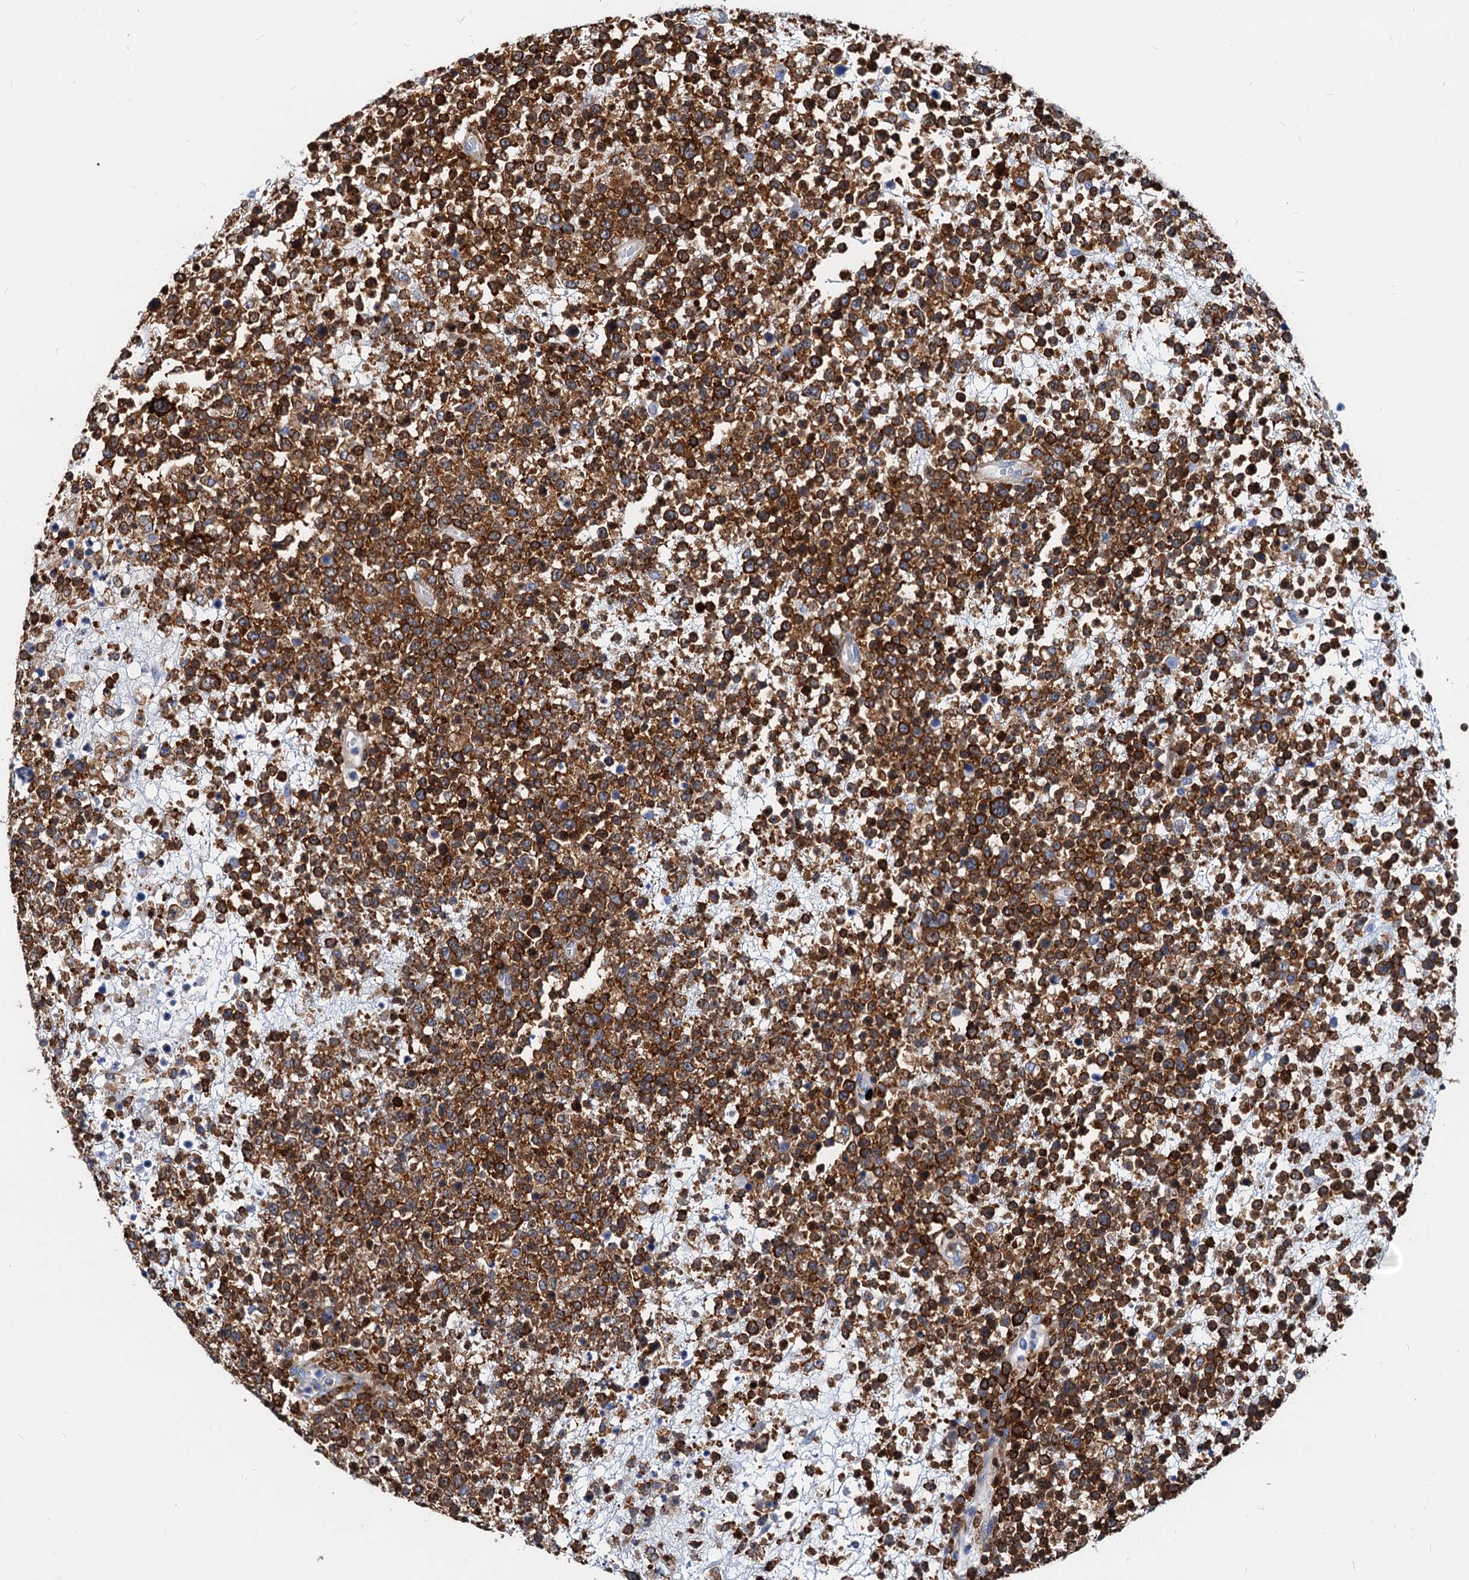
{"staining": {"intensity": "strong", "quantity": ">75%", "location": "cytoplasmic/membranous"}, "tissue": "lymphoma", "cell_type": "Tumor cells", "image_type": "cancer", "snomed": [{"axis": "morphology", "description": "Malignant lymphoma, non-Hodgkin's type, High grade"}, {"axis": "topography", "description": "Colon"}], "caption": "Protein staining demonstrates strong cytoplasmic/membranous expression in approximately >75% of tumor cells in lymphoma.", "gene": "LCP2", "patient": {"sex": "female", "age": 53}}